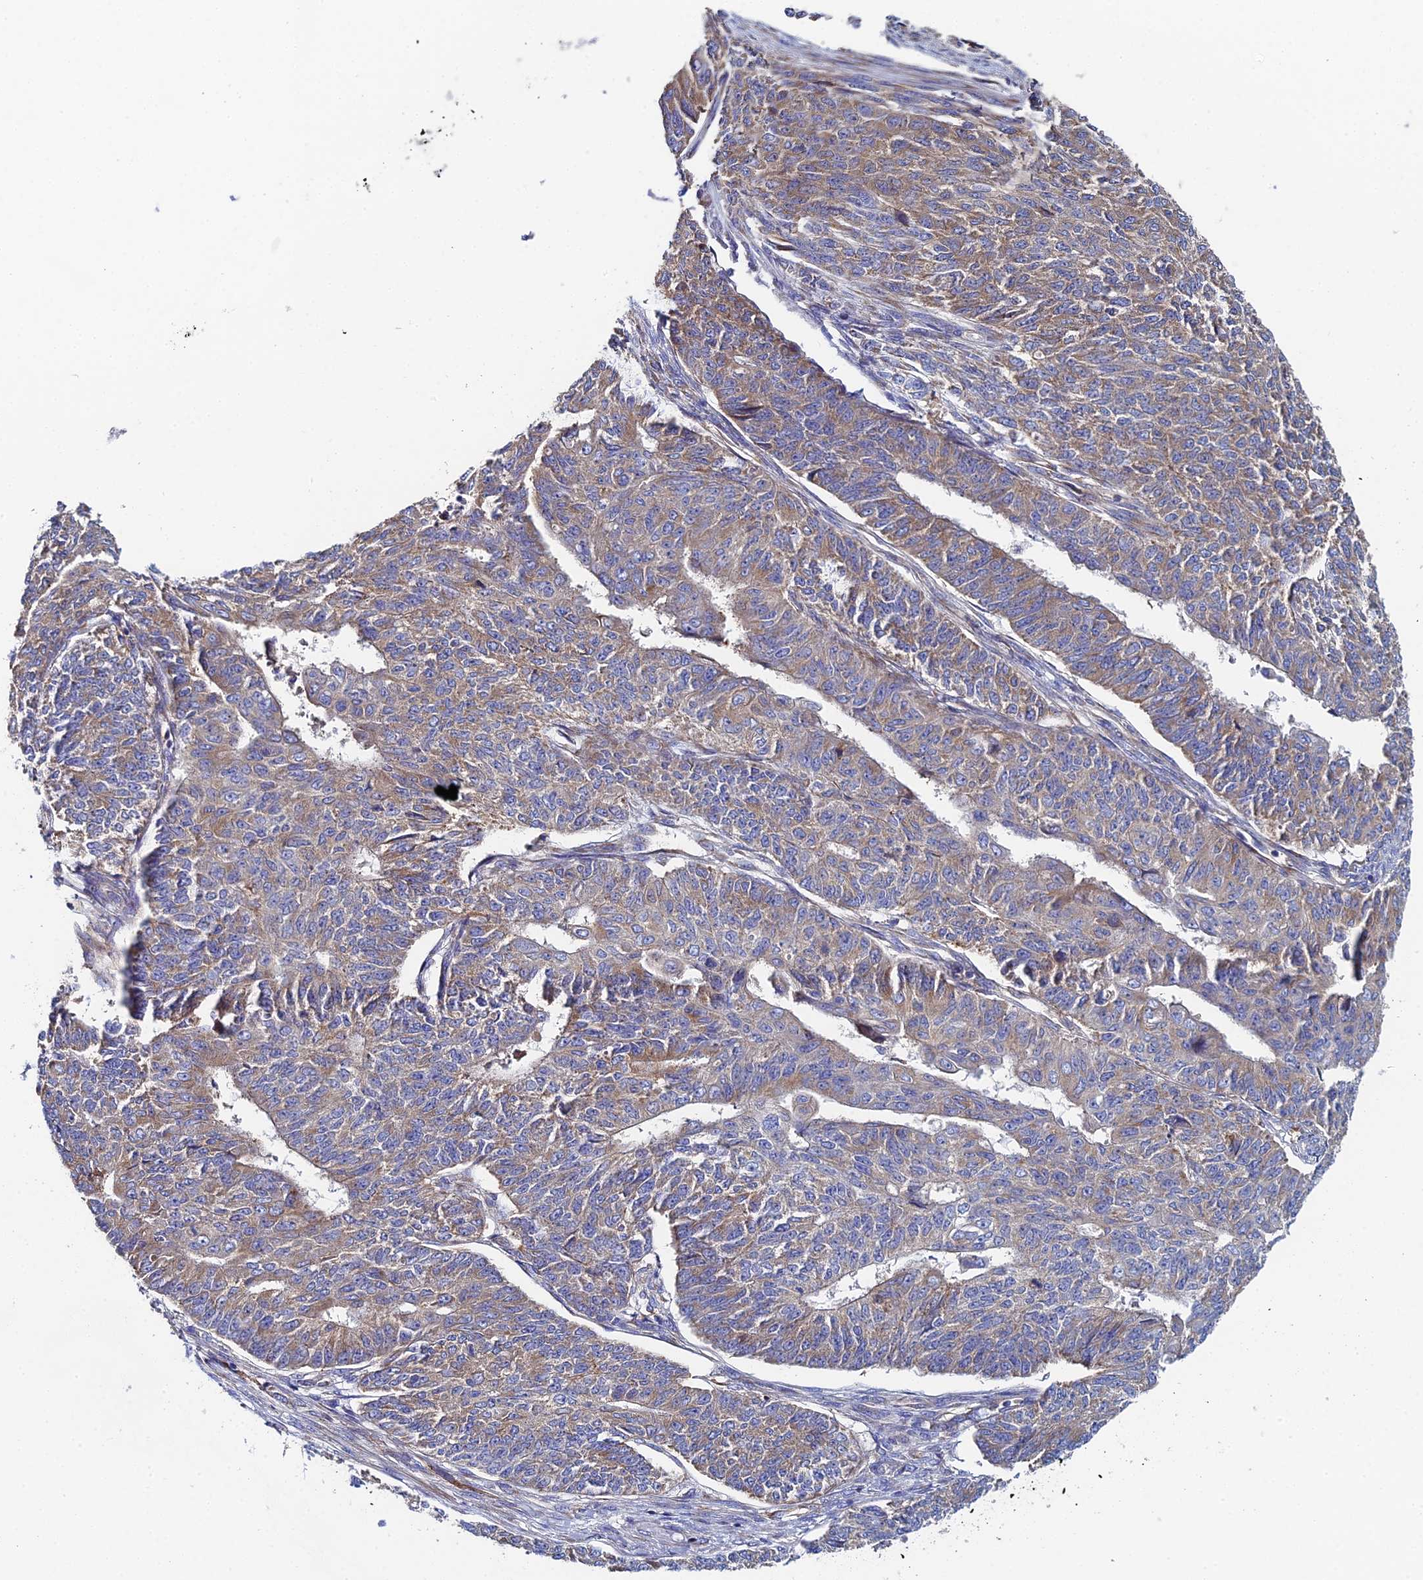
{"staining": {"intensity": "weak", "quantity": ">75%", "location": "cytoplasmic/membranous"}, "tissue": "endometrial cancer", "cell_type": "Tumor cells", "image_type": "cancer", "snomed": [{"axis": "morphology", "description": "Adenocarcinoma, NOS"}, {"axis": "topography", "description": "Endometrium"}], "caption": "This is an image of immunohistochemistry (IHC) staining of adenocarcinoma (endometrial), which shows weak positivity in the cytoplasmic/membranous of tumor cells.", "gene": "CLCN3", "patient": {"sex": "female", "age": 32}}